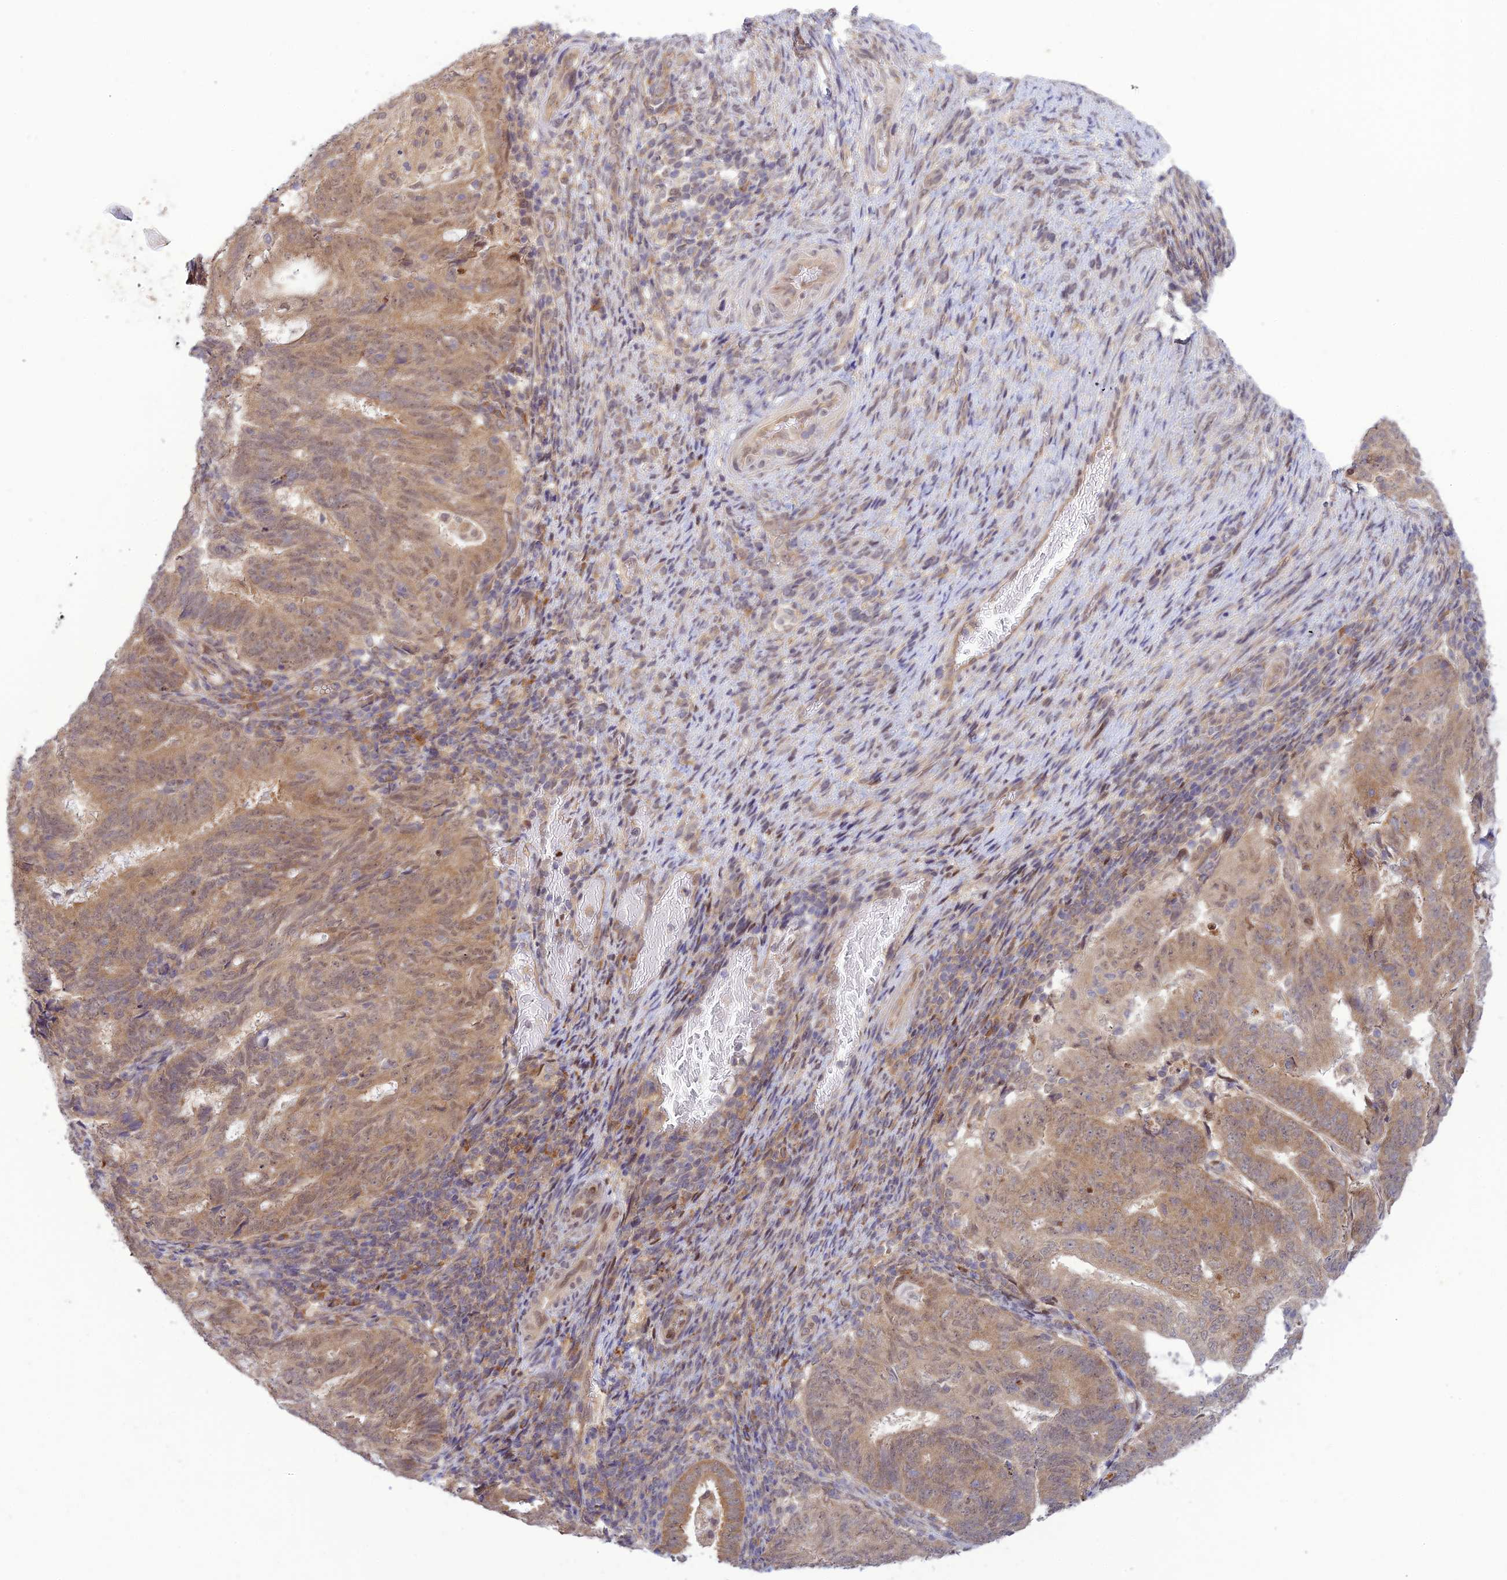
{"staining": {"intensity": "moderate", "quantity": "25%-75%", "location": "cytoplasmic/membranous,nuclear"}, "tissue": "endometrial cancer", "cell_type": "Tumor cells", "image_type": "cancer", "snomed": [{"axis": "morphology", "description": "Adenocarcinoma, NOS"}, {"axis": "topography", "description": "Endometrium"}], "caption": "Immunohistochemistry photomicrograph of neoplastic tissue: endometrial cancer stained using immunohistochemistry (IHC) reveals medium levels of moderate protein expression localized specifically in the cytoplasmic/membranous and nuclear of tumor cells, appearing as a cytoplasmic/membranous and nuclear brown color.", "gene": "SKIC8", "patient": {"sex": "female", "age": 70}}